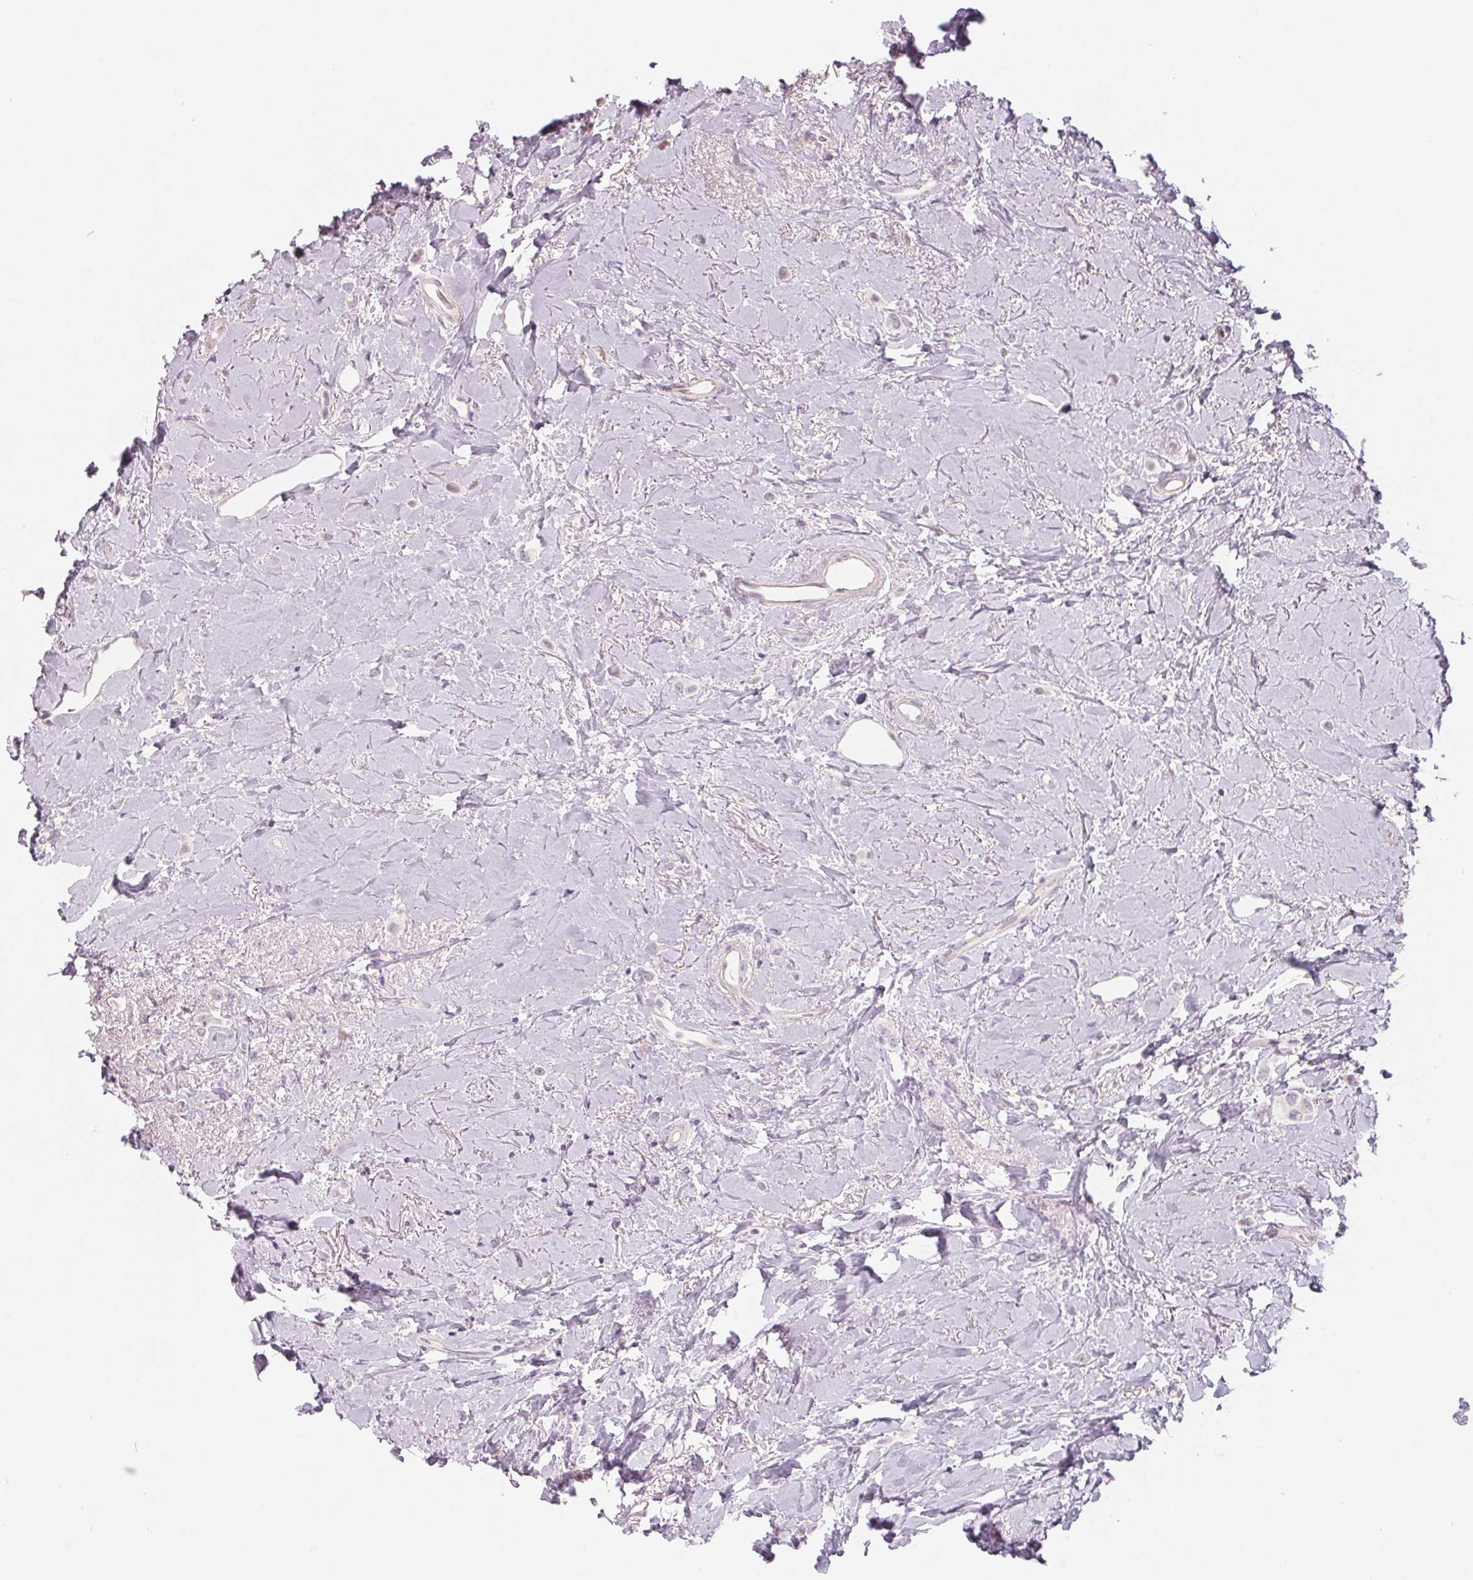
{"staining": {"intensity": "negative", "quantity": "none", "location": "none"}, "tissue": "breast cancer", "cell_type": "Tumor cells", "image_type": "cancer", "snomed": [{"axis": "morphology", "description": "Lobular carcinoma"}, {"axis": "topography", "description": "Breast"}], "caption": "Immunohistochemistry (IHC) image of breast cancer (lobular carcinoma) stained for a protein (brown), which shows no expression in tumor cells.", "gene": "ZBBX", "patient": {"sex": "female", "age": 66}}